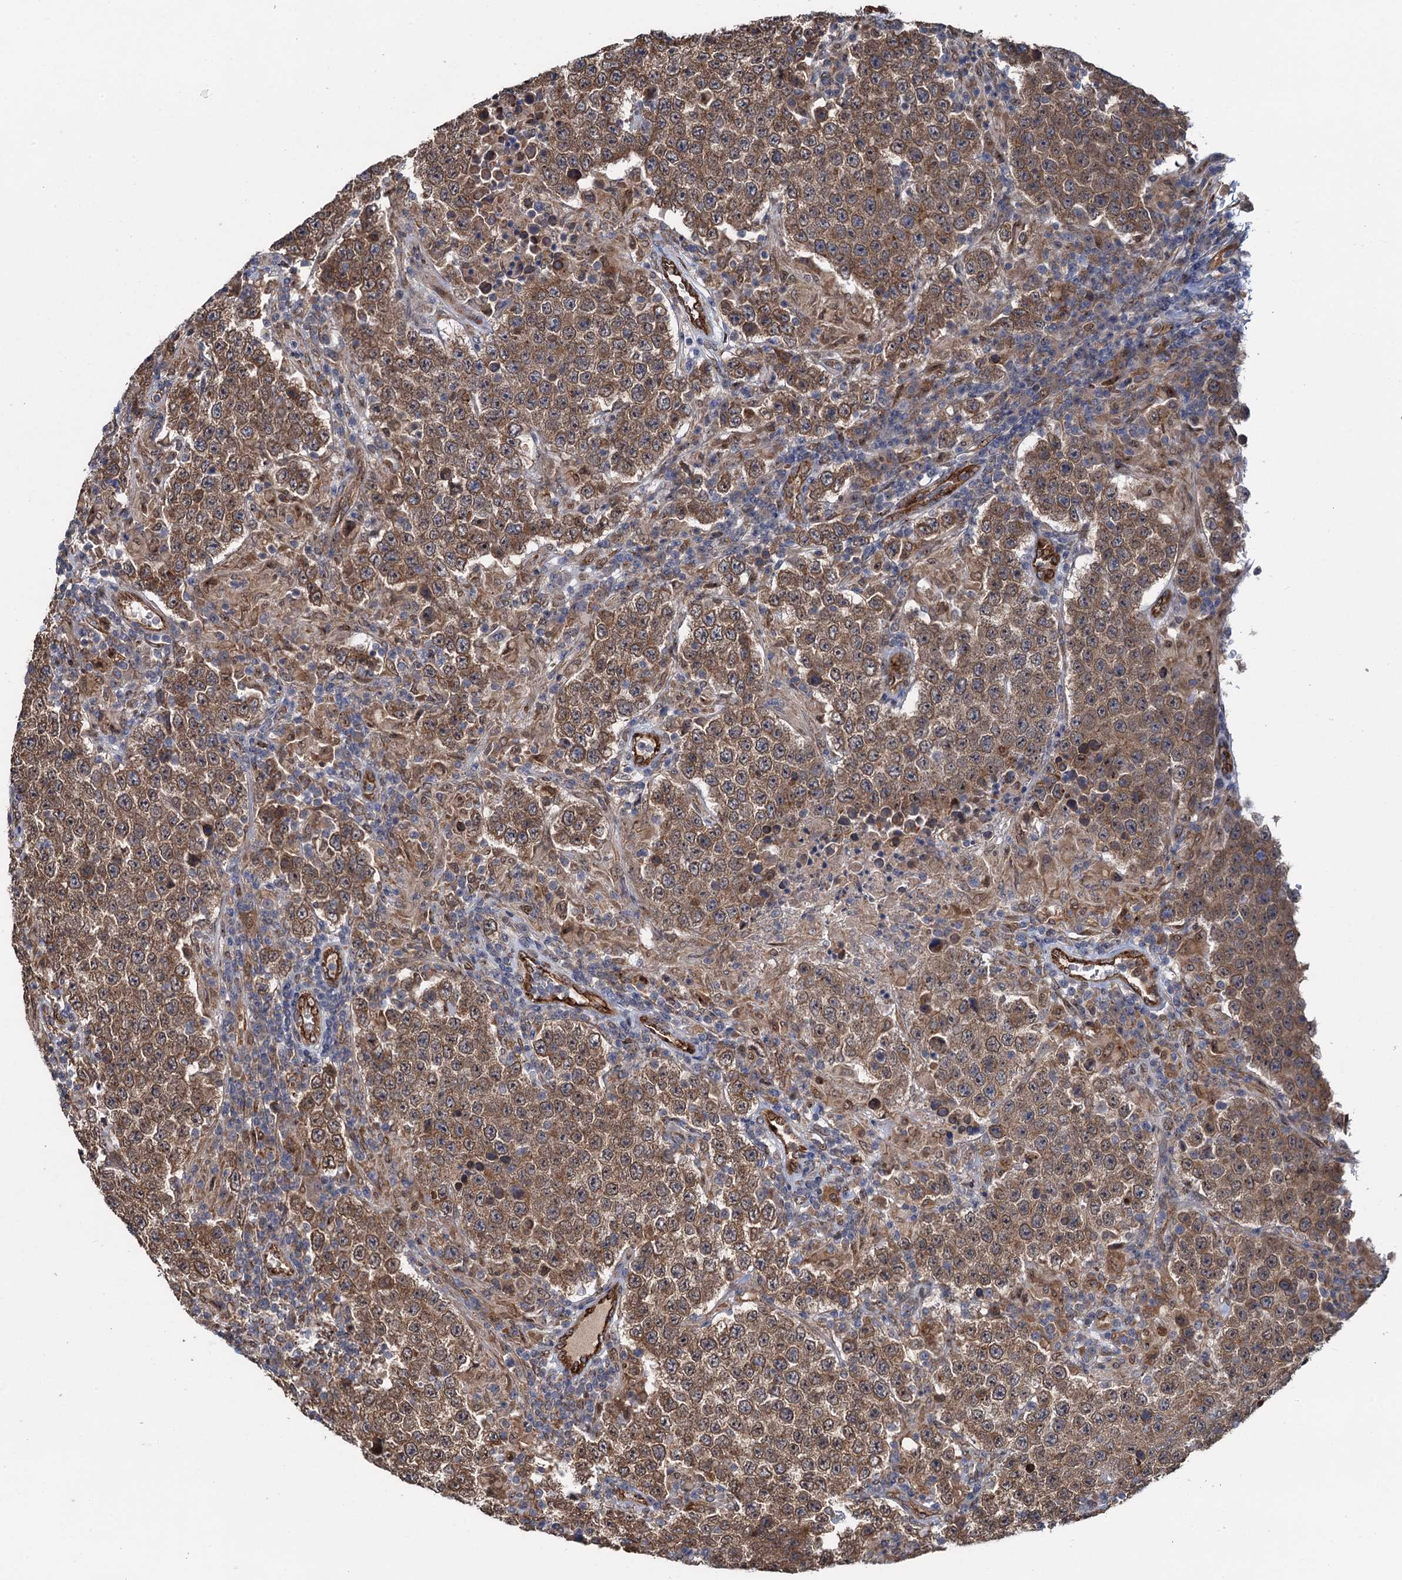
{"staining": {"intensity": "moderate", "quantity": ">75%", "location": "cytoplasmic/membranous"}, "tissue": "testis cancer", "cell_type": "Tumor cells", "image_type": "cancer", "snomed": [{"axis": "morphology", "description": "Normal tissue, NOS"}, {"axis": "morphology", "description": "Urothelial carcinoma, High grade"}, {"axis": "morphology", "description": "Seminoma, NOS"}, {"axis": "morphology", "description": "Carcinoma, Embryonal, NOS"}, {"axis": "topography", "description": "Urinary bladder"}, {"axis": "topography", "description": "Testis"}], "caption": "This photomicrograph reveals testis cancer stained with immunohistochemistry to label a protein in brown. The cytoplasmic/membranous of tumor cells show moderate positivity for the protein. Nuclei are counter-stained blue.", "gene": "EVX2", "patient": {"sex": "male", "age": 41}}